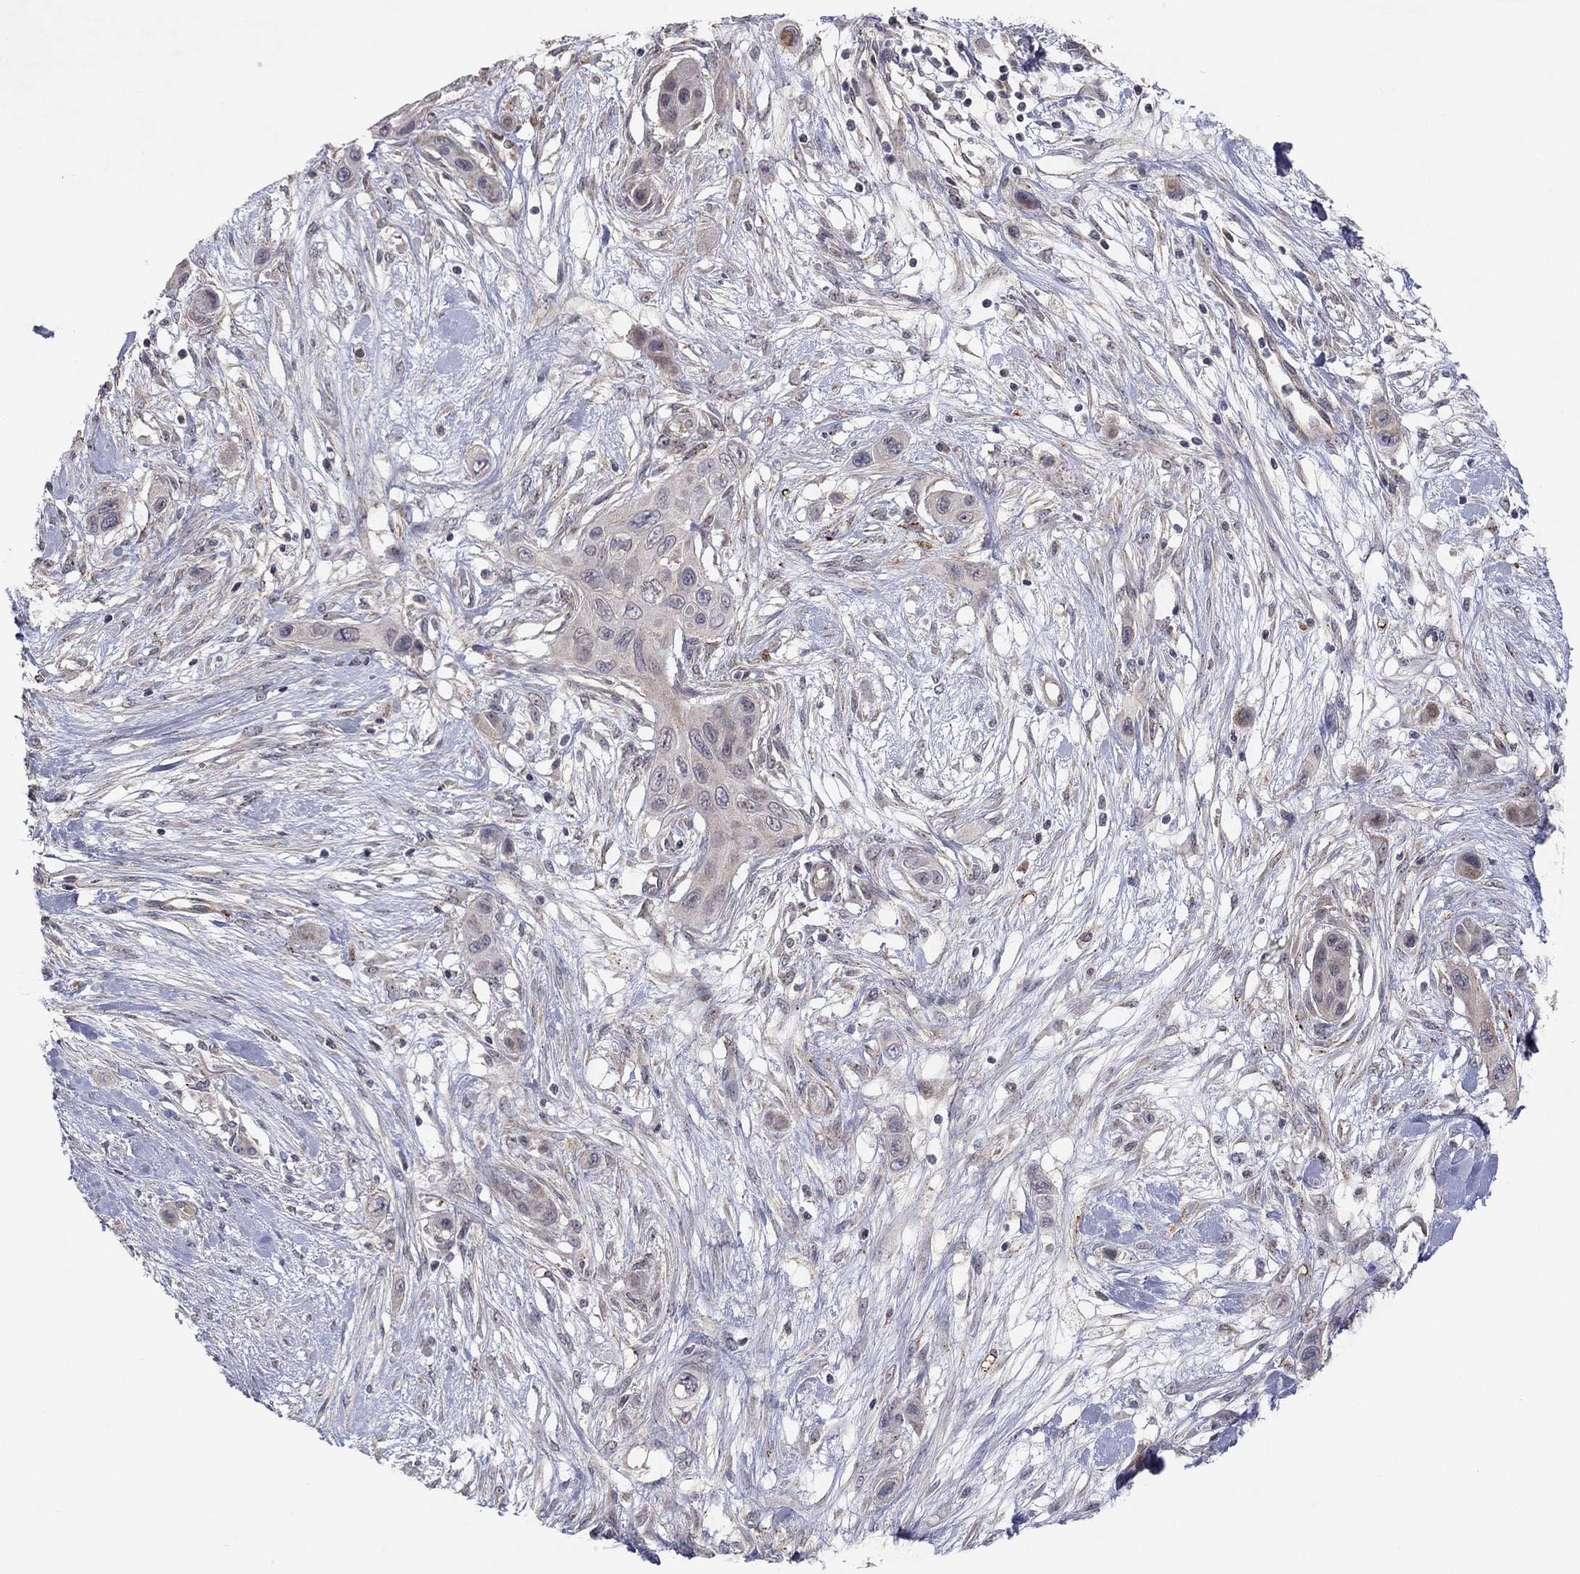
{"staining": {"intensity": "negative", "quantity": "none", "location": "none"}, "tissue": "skin cancer", "cell_type": "Tumor cells", "image_type": "cancer", "snomed": [{"axis": "morphology", "description": "Squamous cell carcinoma, NOS"}, {"axis": "topography", "description": "Skin"}], "caption": "A micrograph of human skin cancer is negative for staining in tumor cells.", "gene": "CRACDL", "patient": {"sex": "male", "age": 79}}